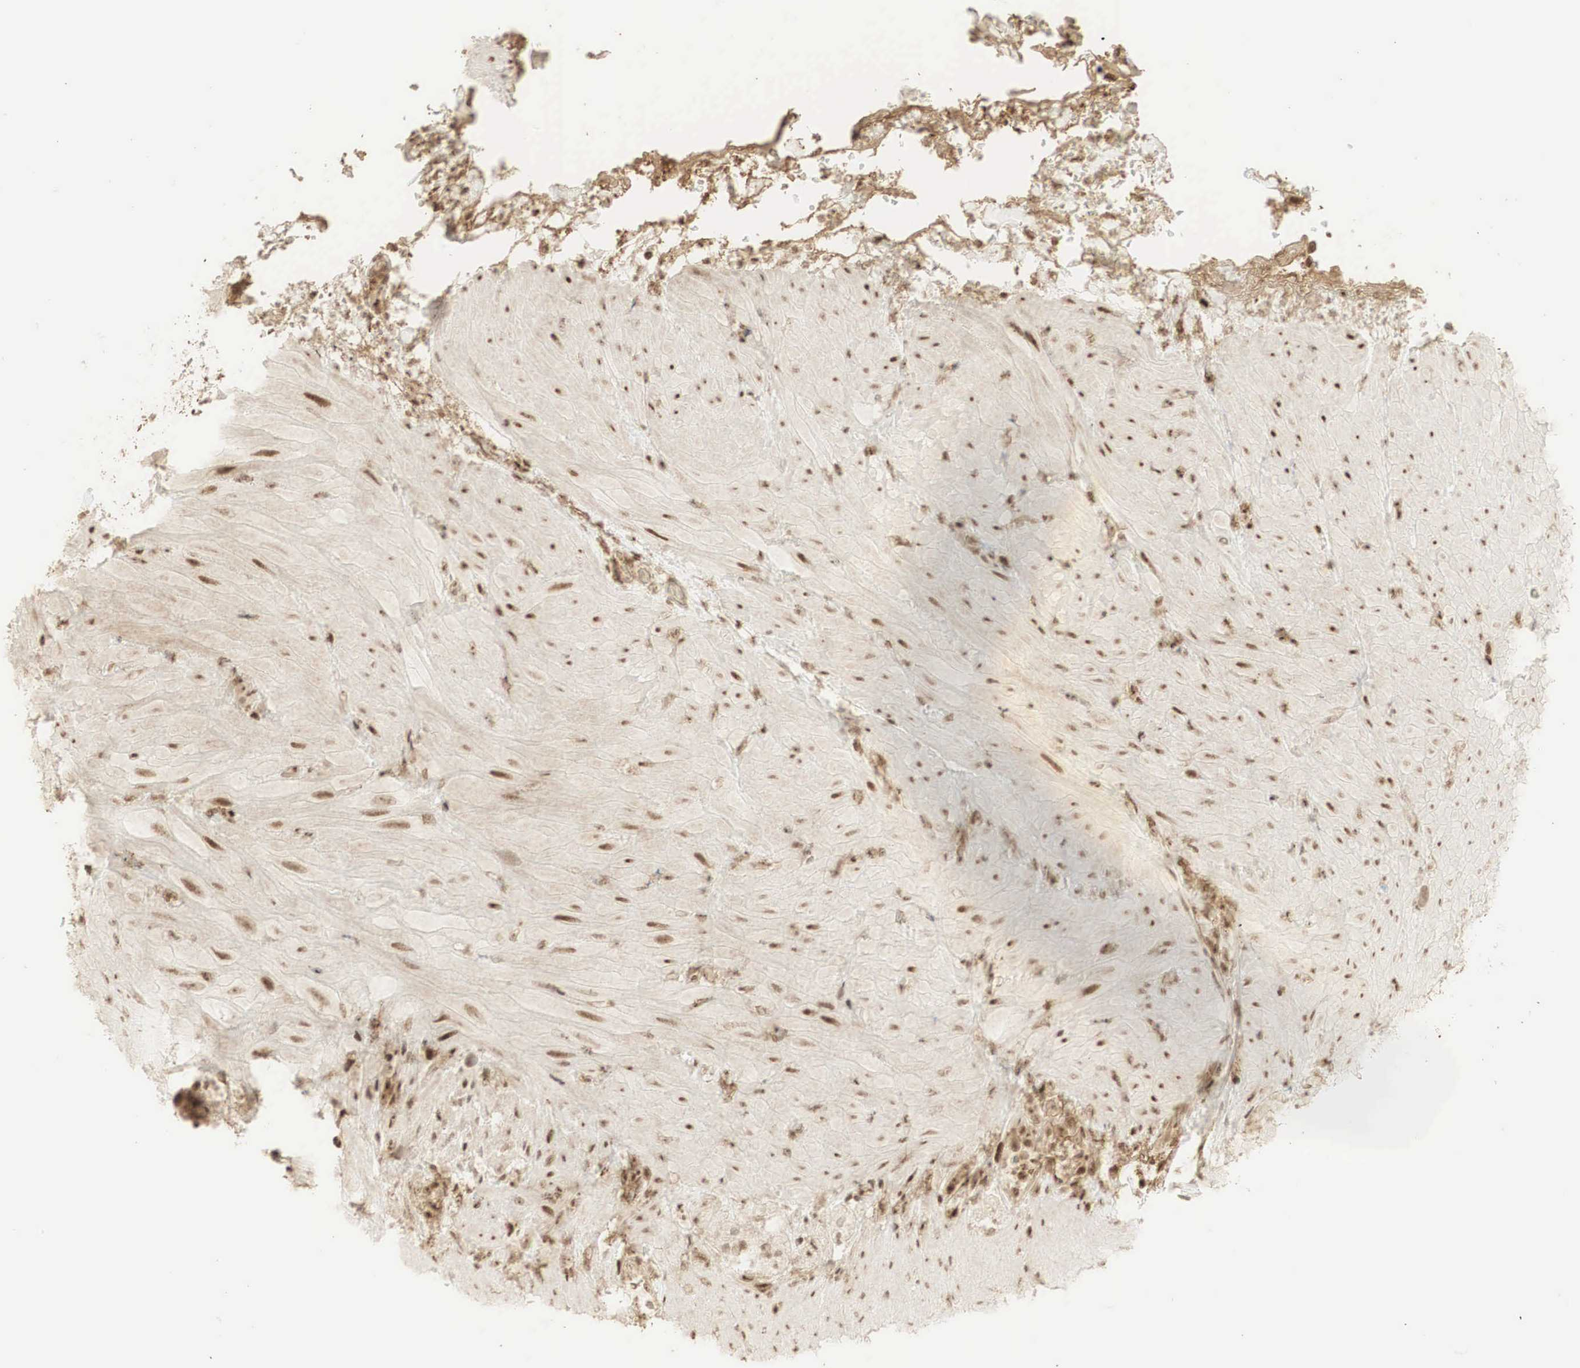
{"staining": {"intensity": "moderate", "quantity": "25%-75%", "location": "cytoplasmic/membranous,nuclear"}, "tissue": "smooth muscle", "cell_type": "Smooth muscle cells", "image_type": "normal", "snomed": [{"axis": "morphology", "description": "Normal tissue, NOS"}, {"axis": "topography", "description": "Duodenum"}], "caption": "Protein expression analysis of benign smooth muscle shows moderate cytoplasmic/membranous,nuclear expression in about 25%-75% of smooth muscle cells.", "gene": "RNF113A", "patient": {"sex": "male", "age": 63}}